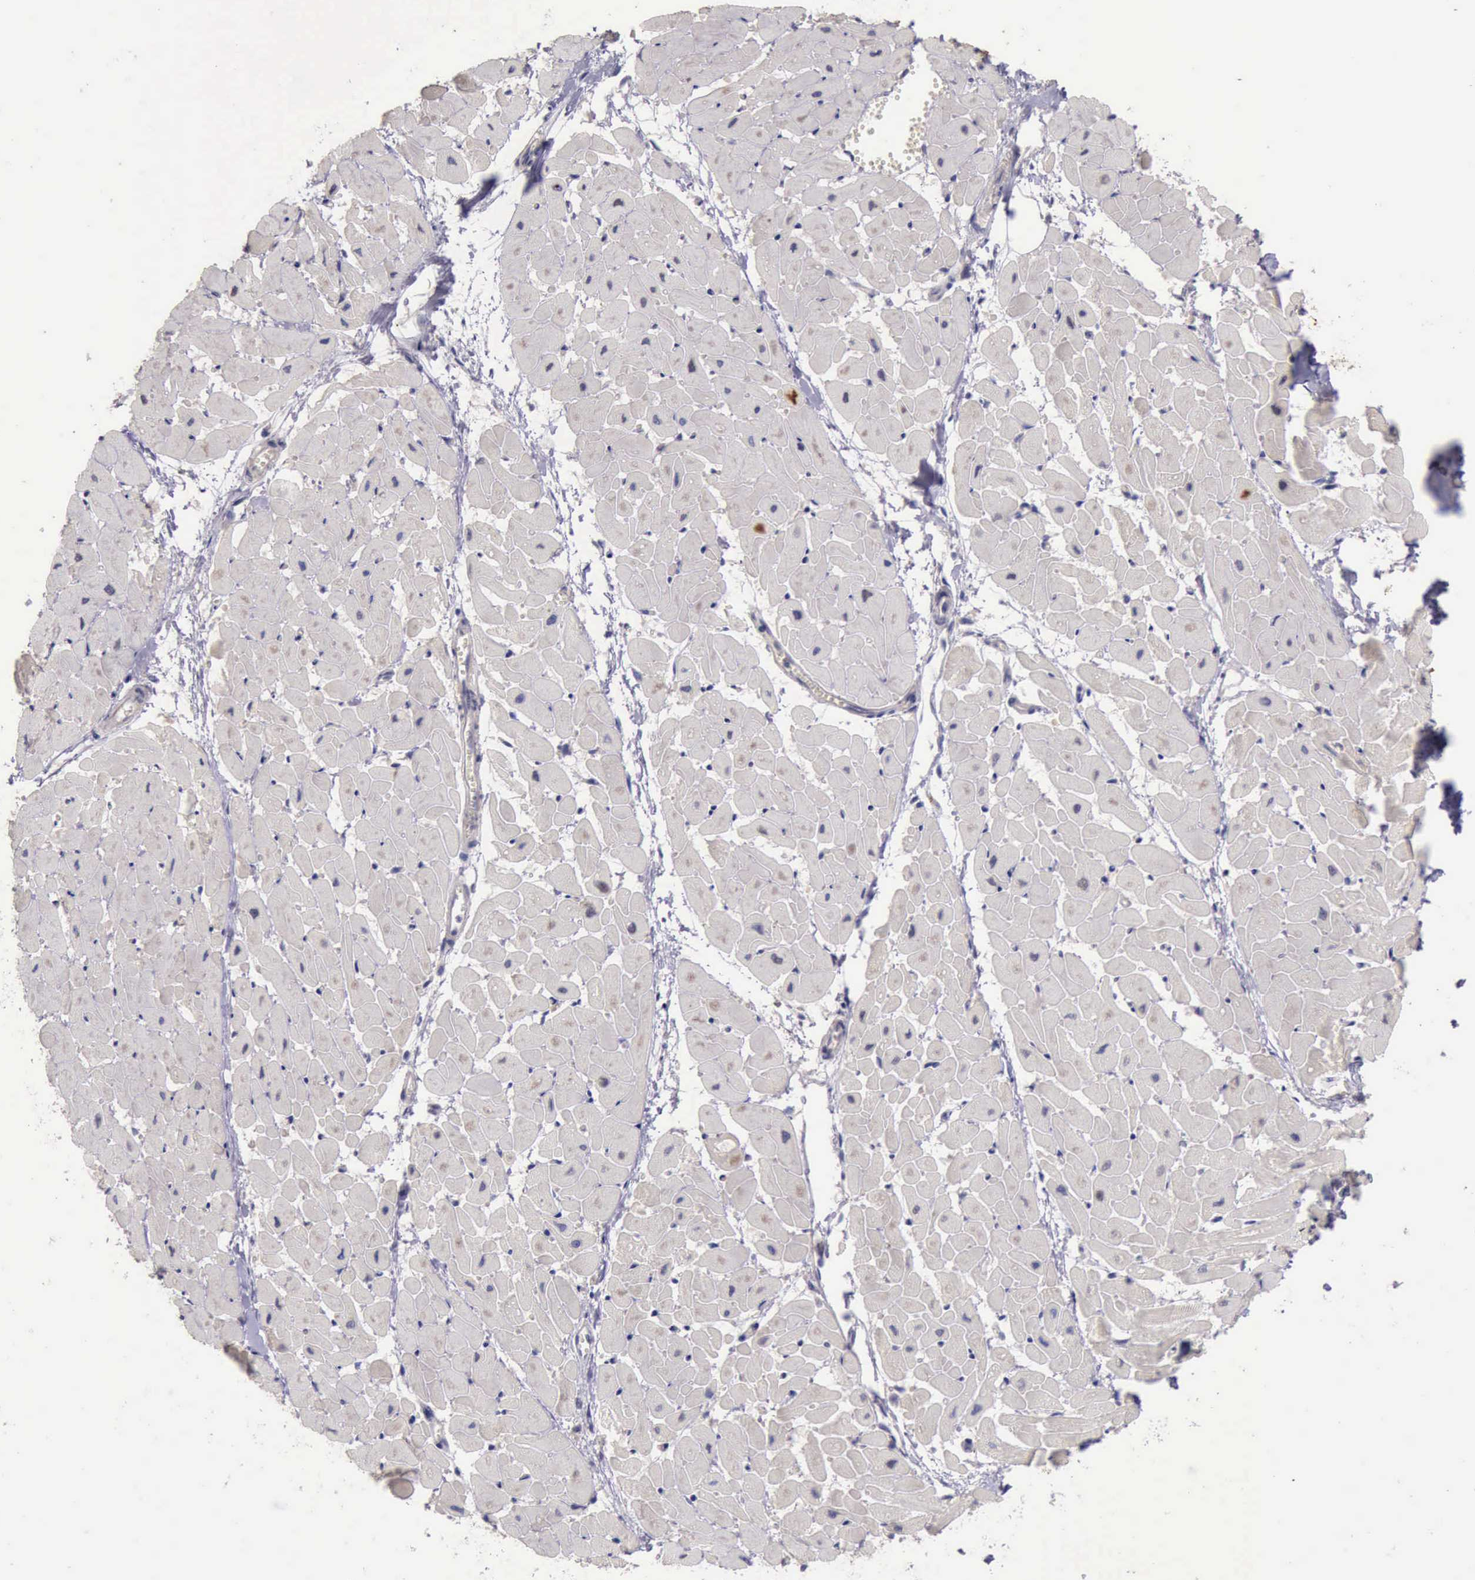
{"staining": {"intensity": "negative", "quantity": "none", "location": "none"}, "tissue": "heart muscle", "cell_type": "Cardiomyocytes", "image_type": "normal", "snomed": [{"axis": "morphology", "description": "Normal tissue, NOS"}, {"axis": "topography", "description": "Heart"}], "caption": "Immunohistochemistry image of unremarkable heart muscle: human heart muscle stained with DAB (3,3'-diaminobenzidine) displays no significant protein positivity in cardiomyocytes. (Immunohistochemistry, brightfield microscopy, high magnification).", "gene": "RAB39B", "patient": {"sex": "female", "age": 19}}